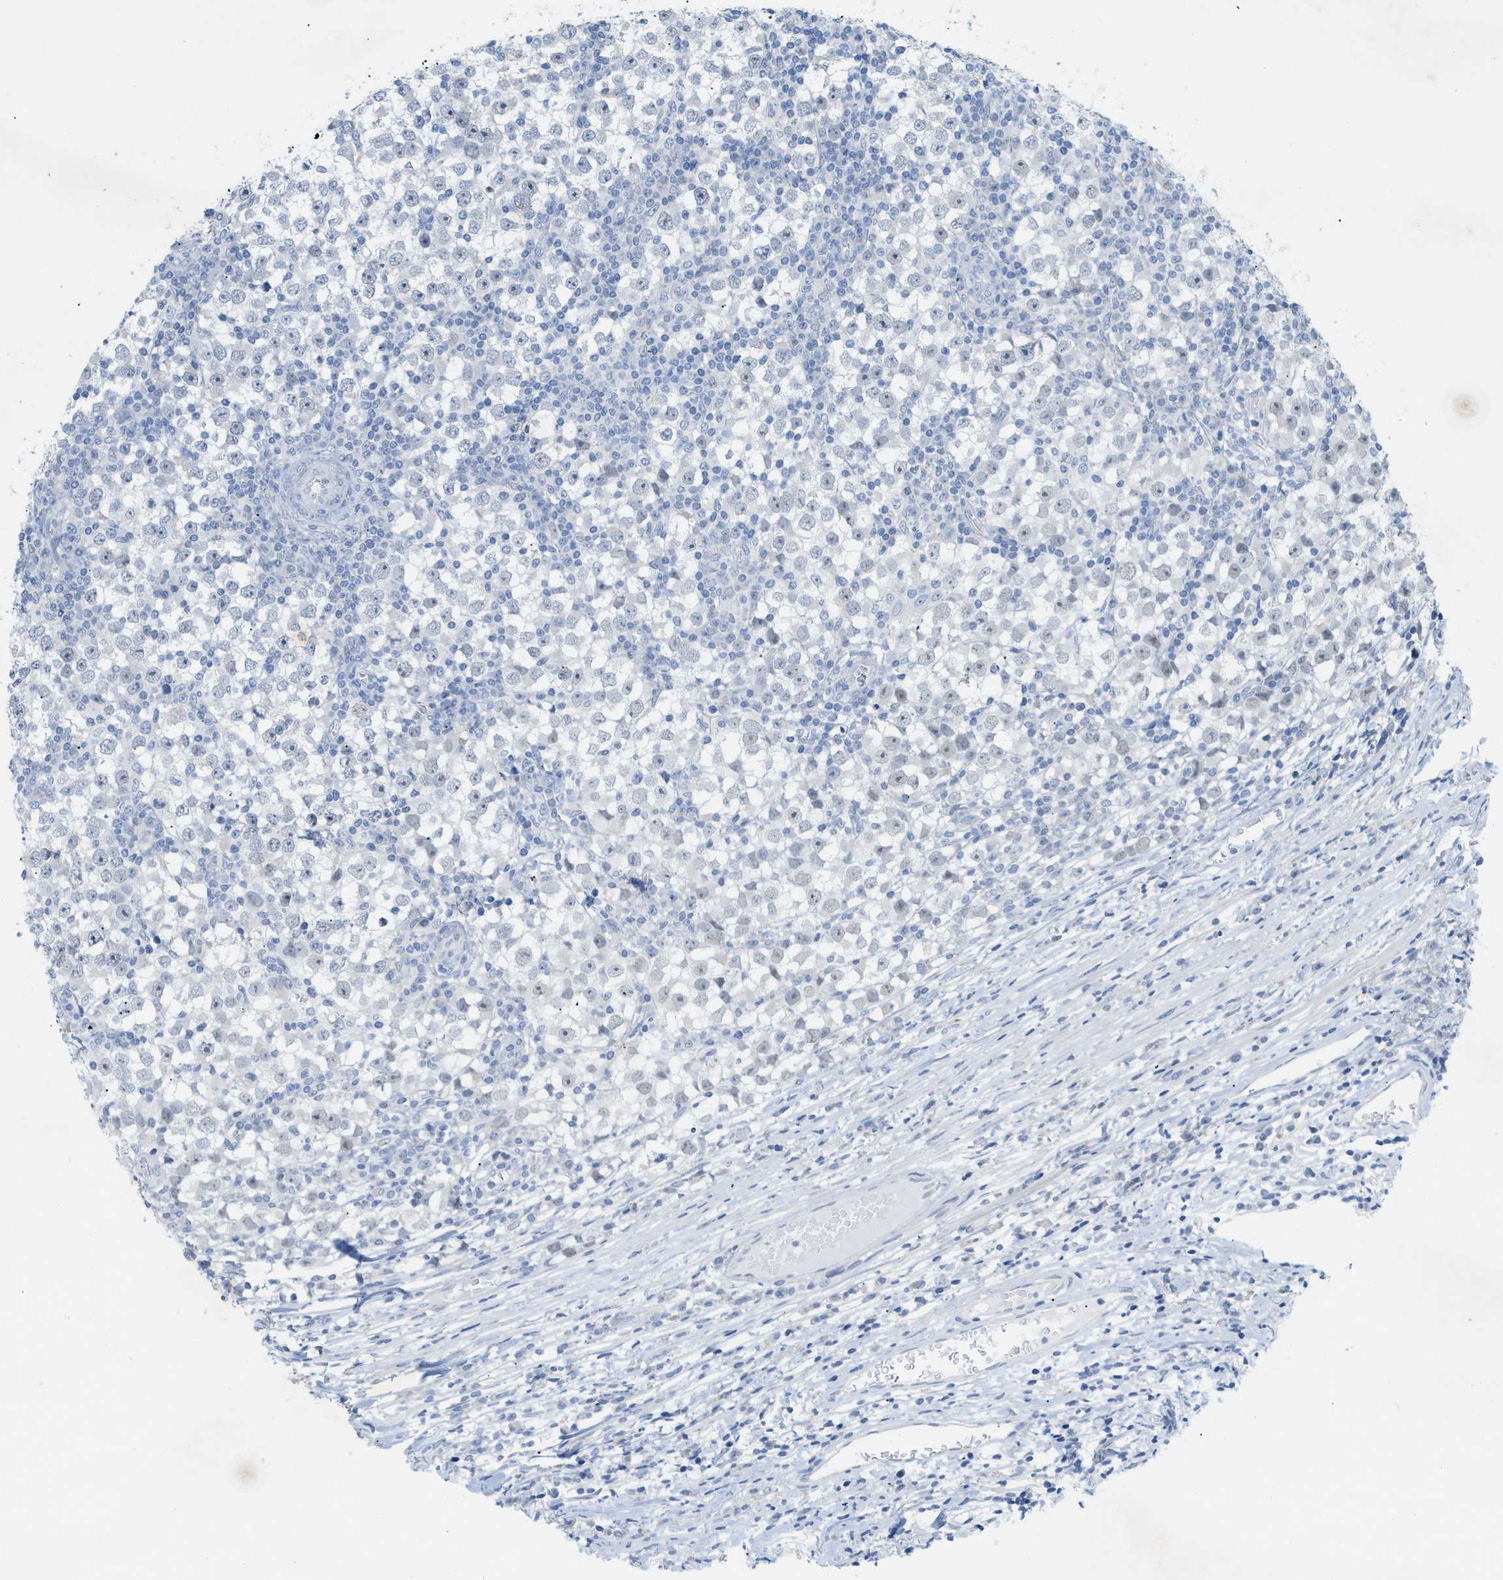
{"staining": {"intensity": "negative", "quantity": "none", "location": "none"}, "tissue": "testis cancer", "cell_type": "Tumor cells", "image_type": "cancer", "snomed": [{"axis": "morphology", "description": "Seminoma, NOS"}, {"axis": "topography", "description": "Testis"}], "caption": "DAB (3,3'-diaminobenzidine) immunohistochemical staining of human testis cancer (seminoma) exhibits no significant expression in tumor cells.", "gene": "HLTF", "patient": {"sex": "male", "age": 65}}